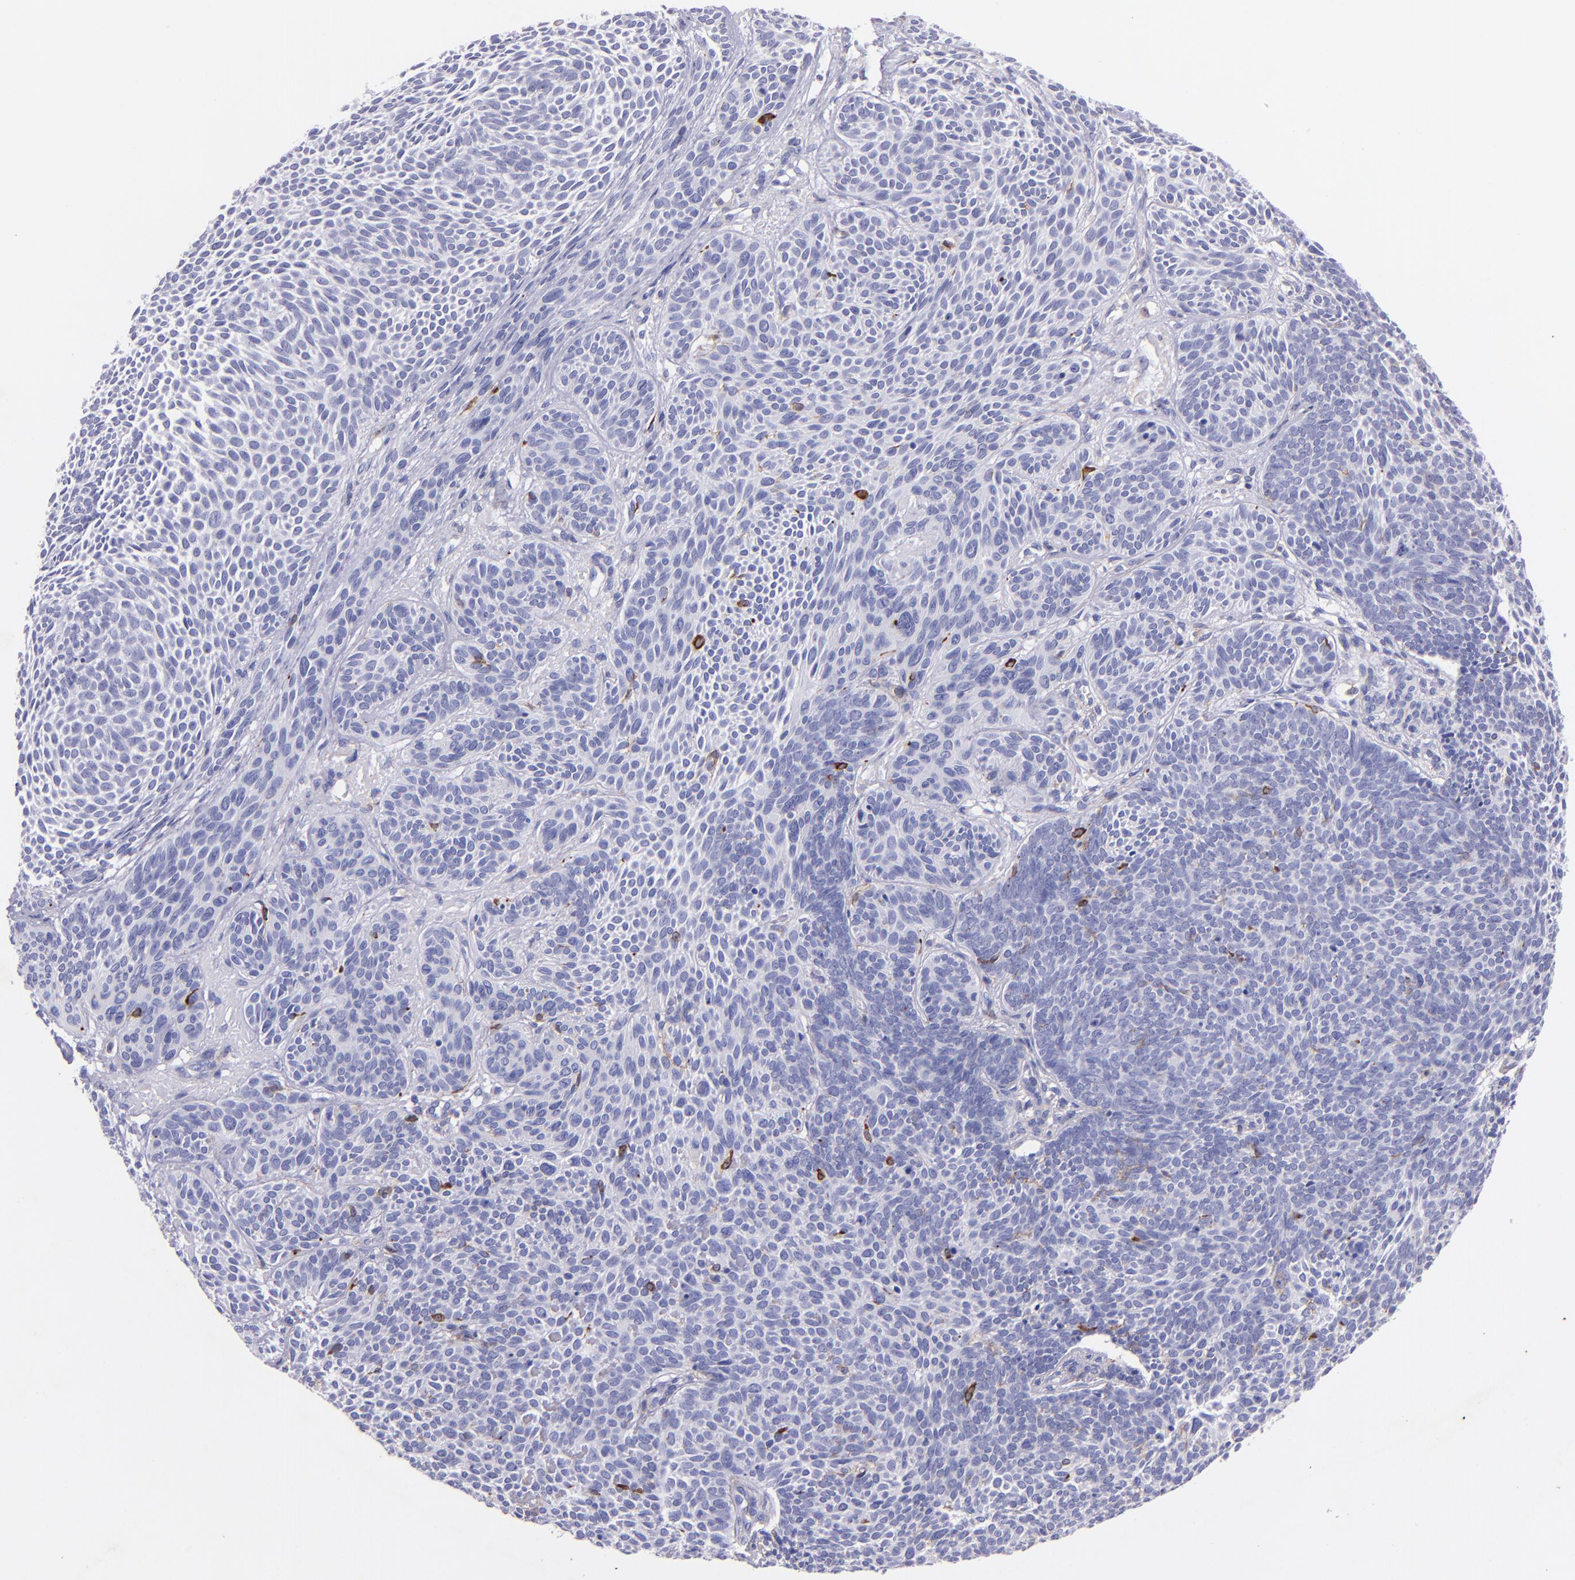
{"staining": {"intensity": "moderate", "quantity": "<25%", "location": "cytoplasmic/membranous"}, "tissue": "skin cancer", "cell_type": "Tumor cells", "image_type": "cancer", "snomed": [{"axis": "morphology", "description": "Basal cell carcinoma"}, {"axis": "topography", "description": "Skin"}], "caption": "Basal cell carcinoma (skin) stained for a protein (brown) shows moderate cytoplasmic/membranous positive staining in about <25% of tumor cells.", "gene": "RET", "patient": {"sex": "male", "age": 84}}